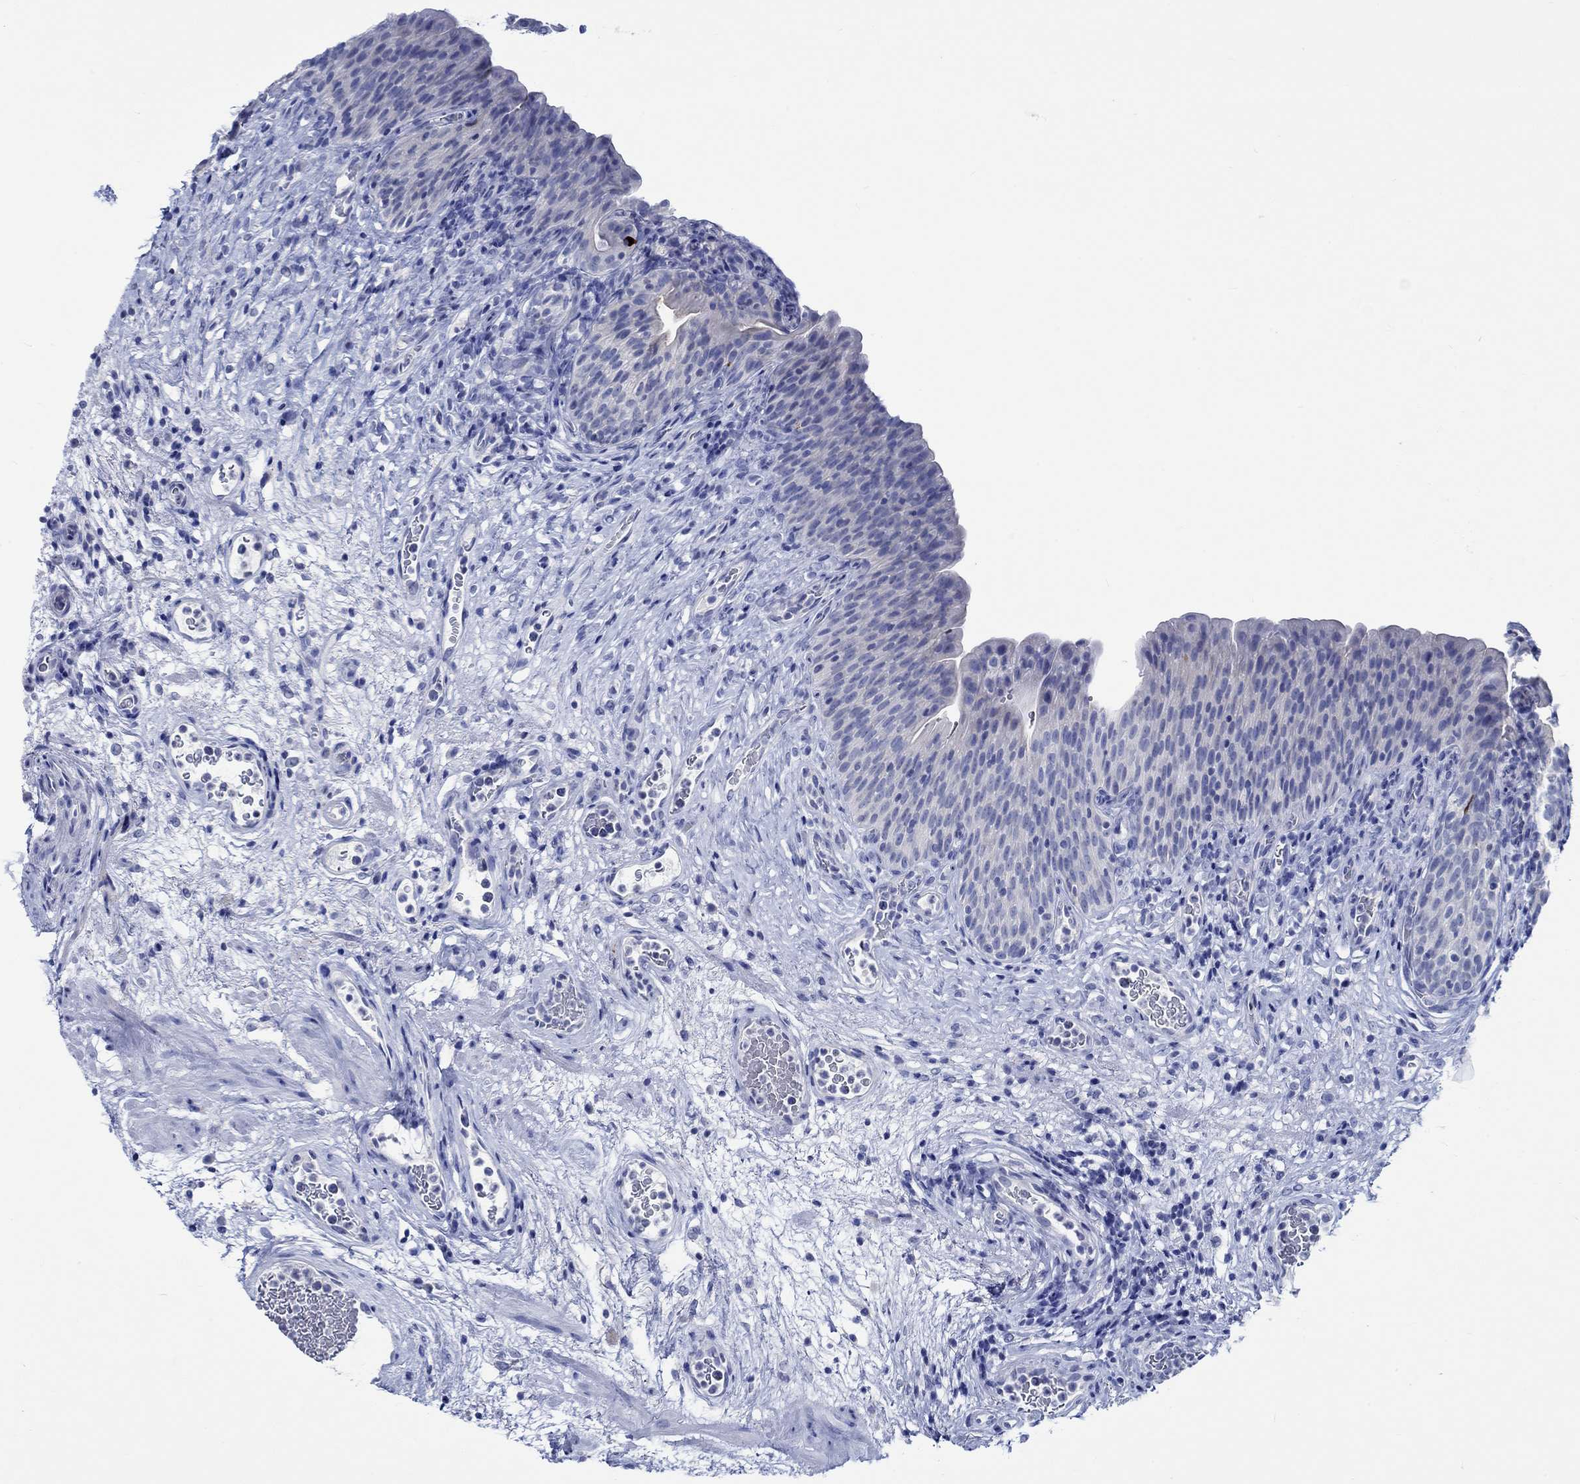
{"staining": {"intensity": "negative", "quantity": "none", "location": "none"}, "tissue": "urinary bladder", "cell_type": "Urothelial cells", "image_type": "normal", "snomed": [{"axis": "morphology", "description": "Normal tissue, NOS"}, {"axis": "topography", "description": "Urinary bladder"}], "caption": "Urothelial cells are negative for protein expression in benign human urinary bladder. The staining is performed using DAB brown chromogen with nuclei counter-stained in using hematoxylin.", "gene": "PTPRN2", "patient": {"sex": "male", "age": 76}}